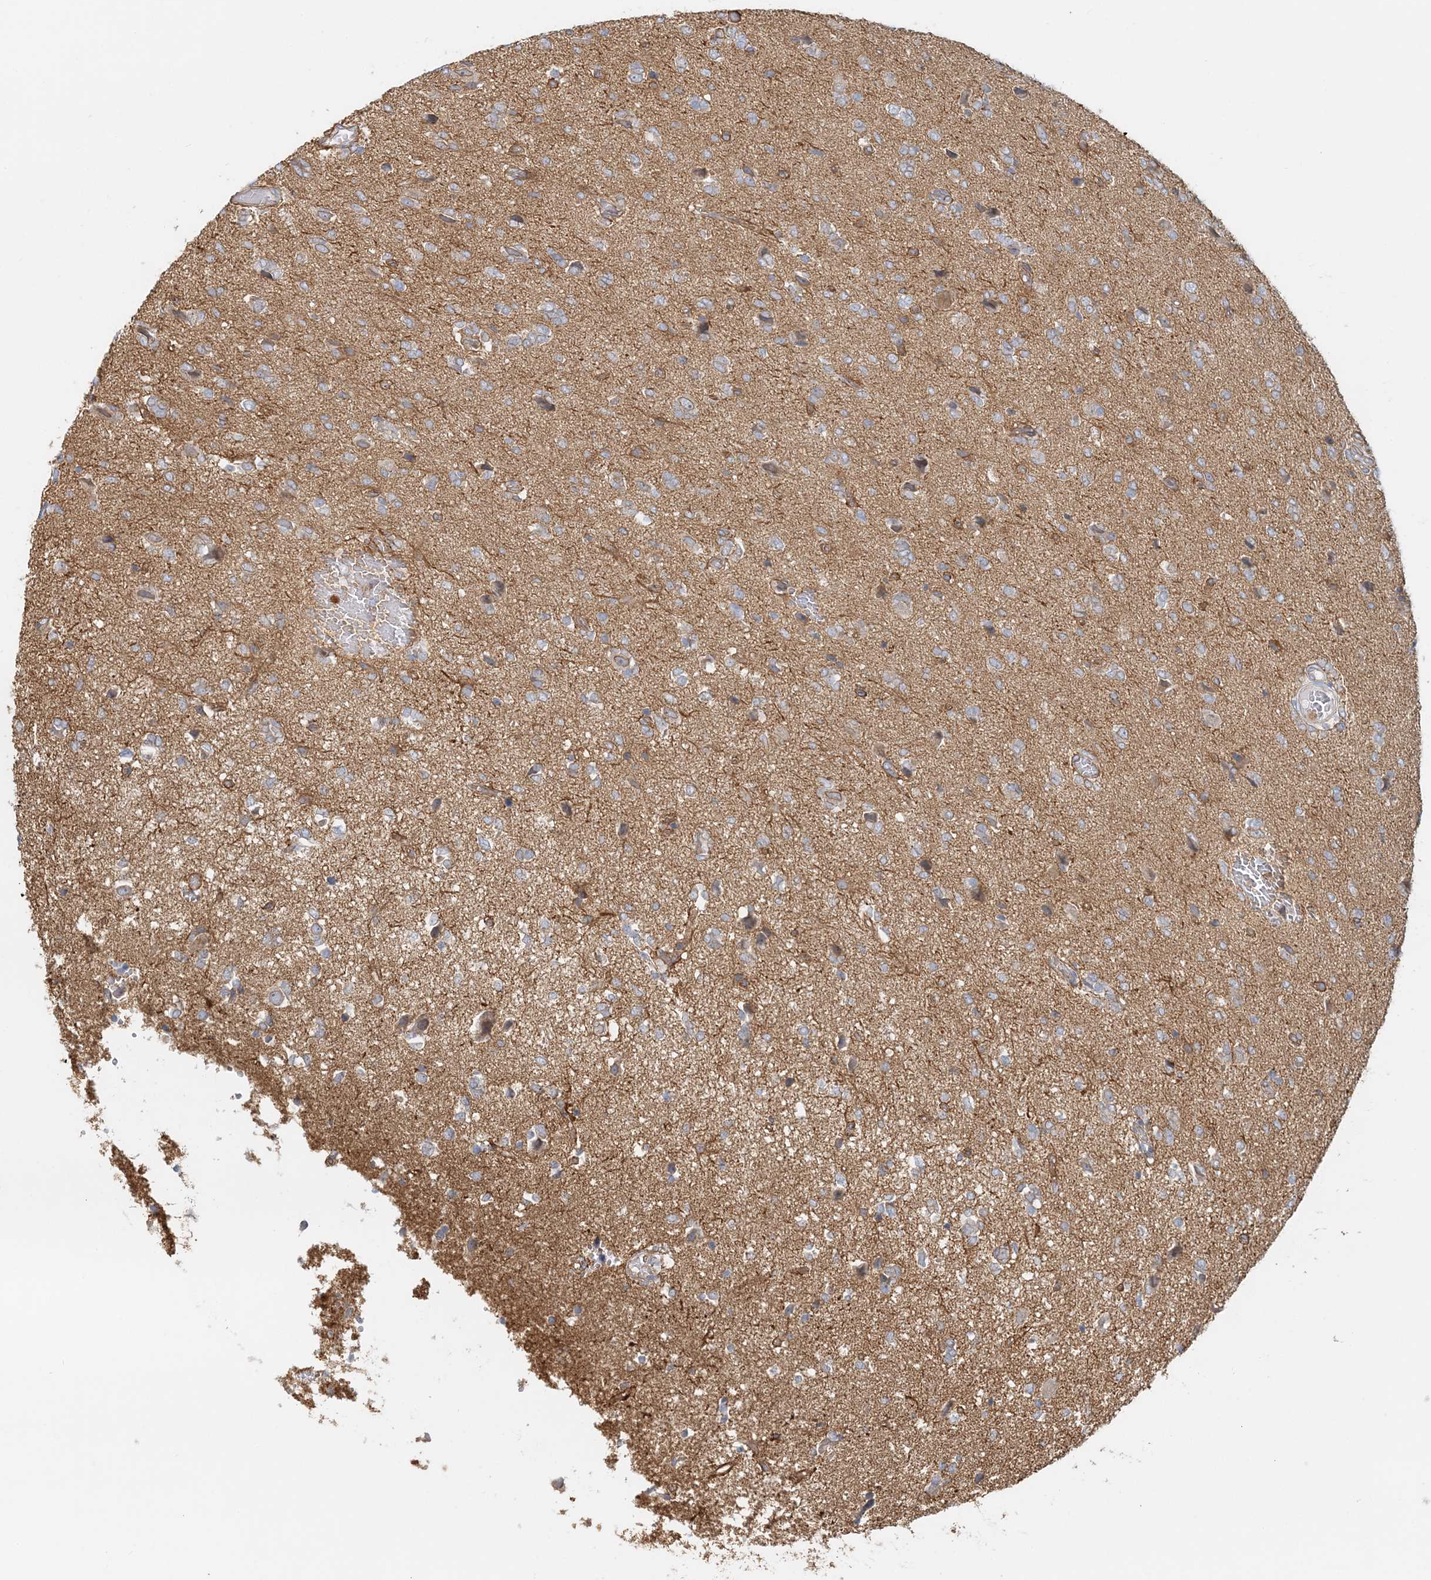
{"staining": {"intensity": "weak", "quantity": "<25%", "location": "cytoplasmic/membranous"}, "tissue": "glioma", "cell_type": "Tumor cells", "image_type": "cancer", "snomed": [{"axis": "morphology", "description": "Glioma, malignant, High grade"}, {"axis": "topography", "description": "Brain"}], "caption": "Tumor cells show no significant protein positivity in high-grade glioma (malignant).", "gene": "DNAH1", "patient": {"sex": "female", "age": 59}}